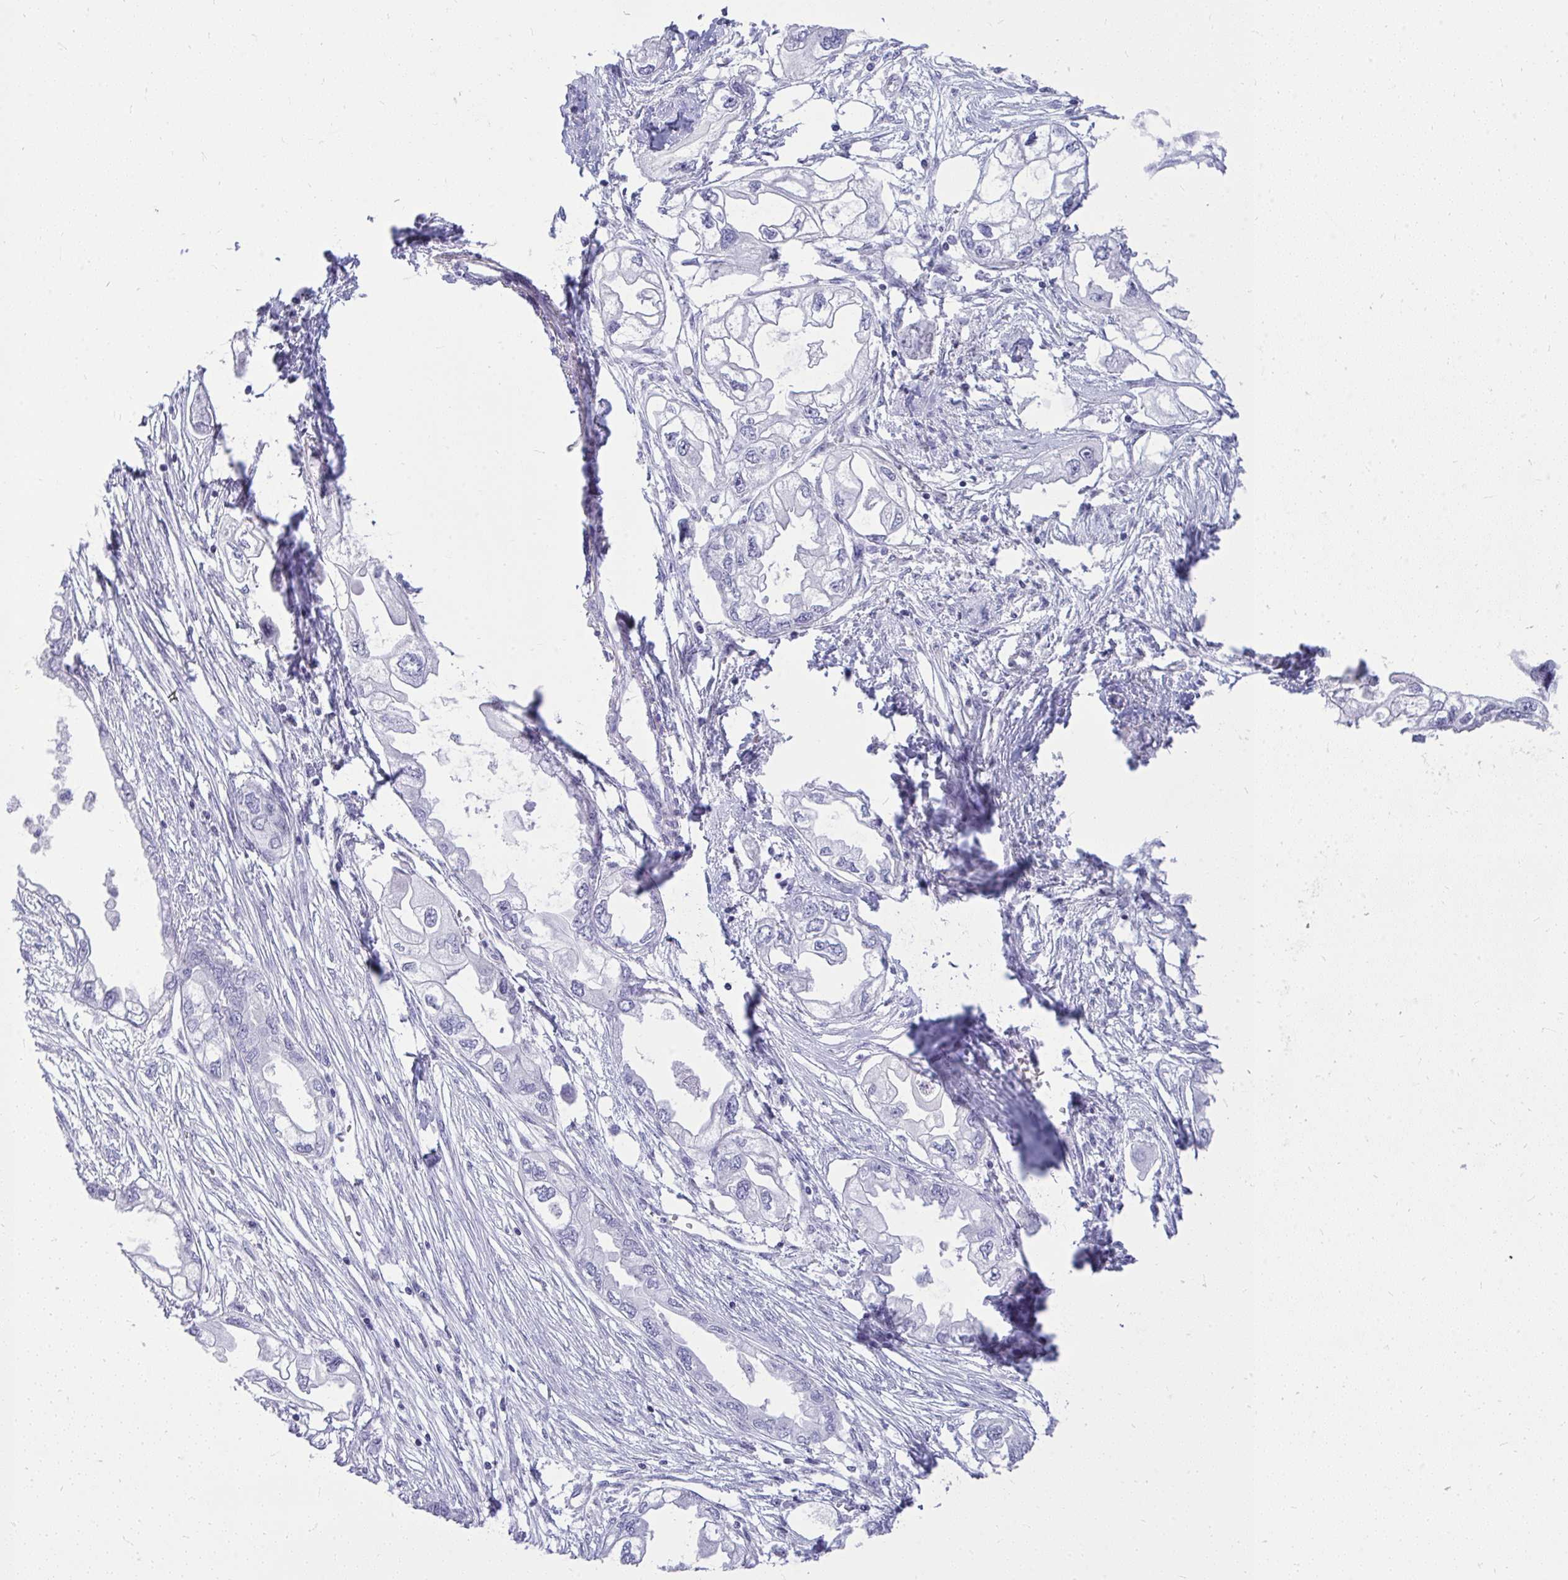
{"staining": {"intensity": "negative", "quantity": "none", "location": "none"}, "tissue": "endometrial cancer", "cell_type": "Tumor cells", "image_type": "cancer", "snomed": [{"axis": "morphology", "description": "Adenocarcinoma, NOS"}, {"axis": "morphology", "description": "Adenocarcinoma, metastatic, NOS"}, {"axis": "topography", "description": "Adipose tissue"}, {"axis": "topography", "description": "Endometrium"}], "caption": "Tumor cells are negative for protein expression in human endometrial cancer (adenocarcinoma).", "gene": "PRM2", "patient": {"sex": "female", "age": 67}}